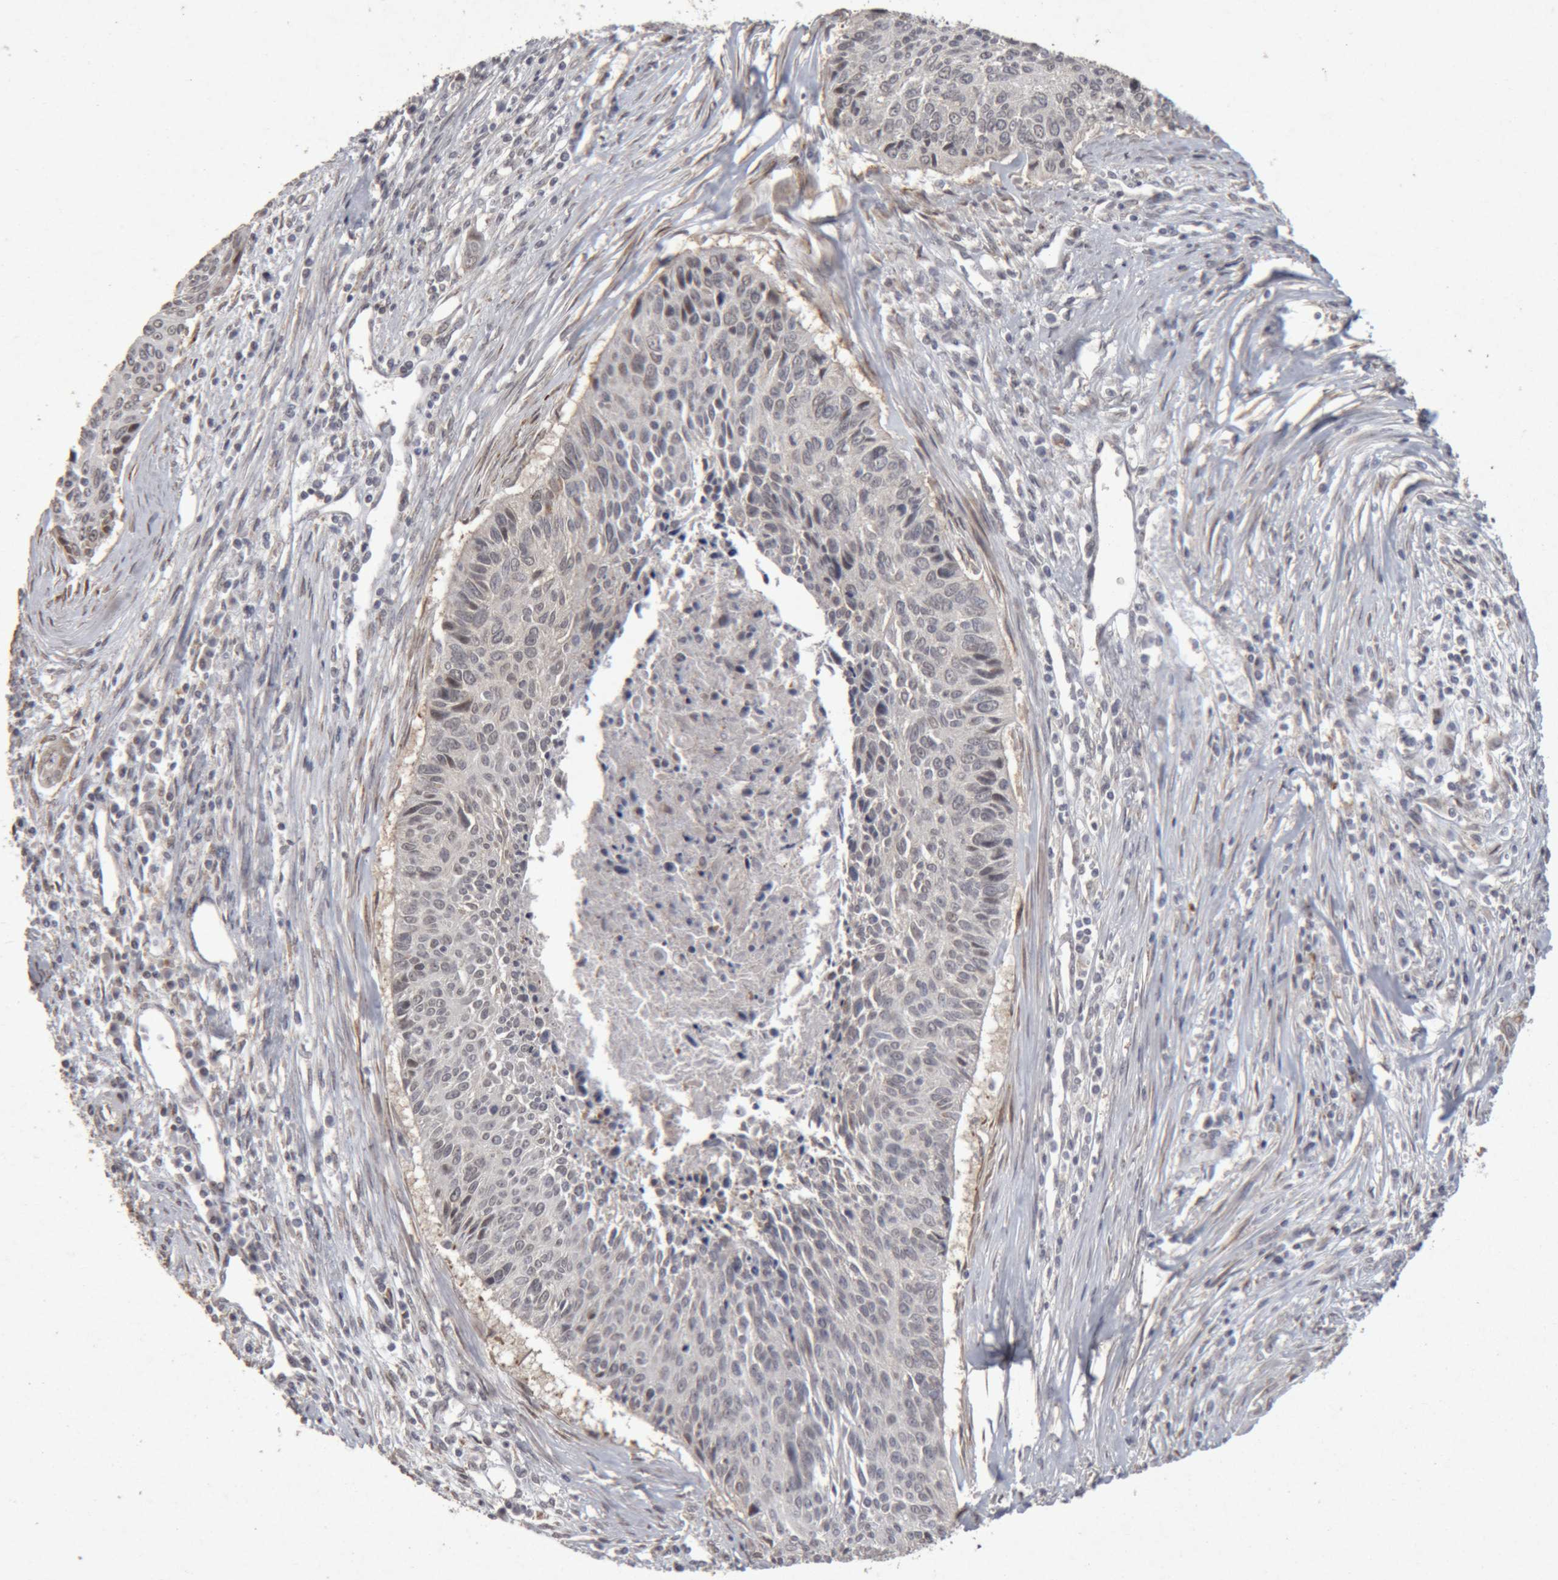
{"staining": {"intensity": "negative", "quantity": "none", "location": "none"}, "tissue": "cervical cancer", "cell_type": "Tumor cells", "image_type": "cancer", "snomed": [{"axis": "morphology", "description": "Squamous cell carcinoma, NOS"}, {"axis": "topography", "description": "Cervix"}], "caption": "Protein analysis of squamous cell carcinoma (cervical) exhibits no significant staining in tumor cells. (DAB immunohistochemistry visualized using brightfield microscopy, high magnification).", "gene": "MEP1A", "patient": {"sex": "female", "age": 55}}